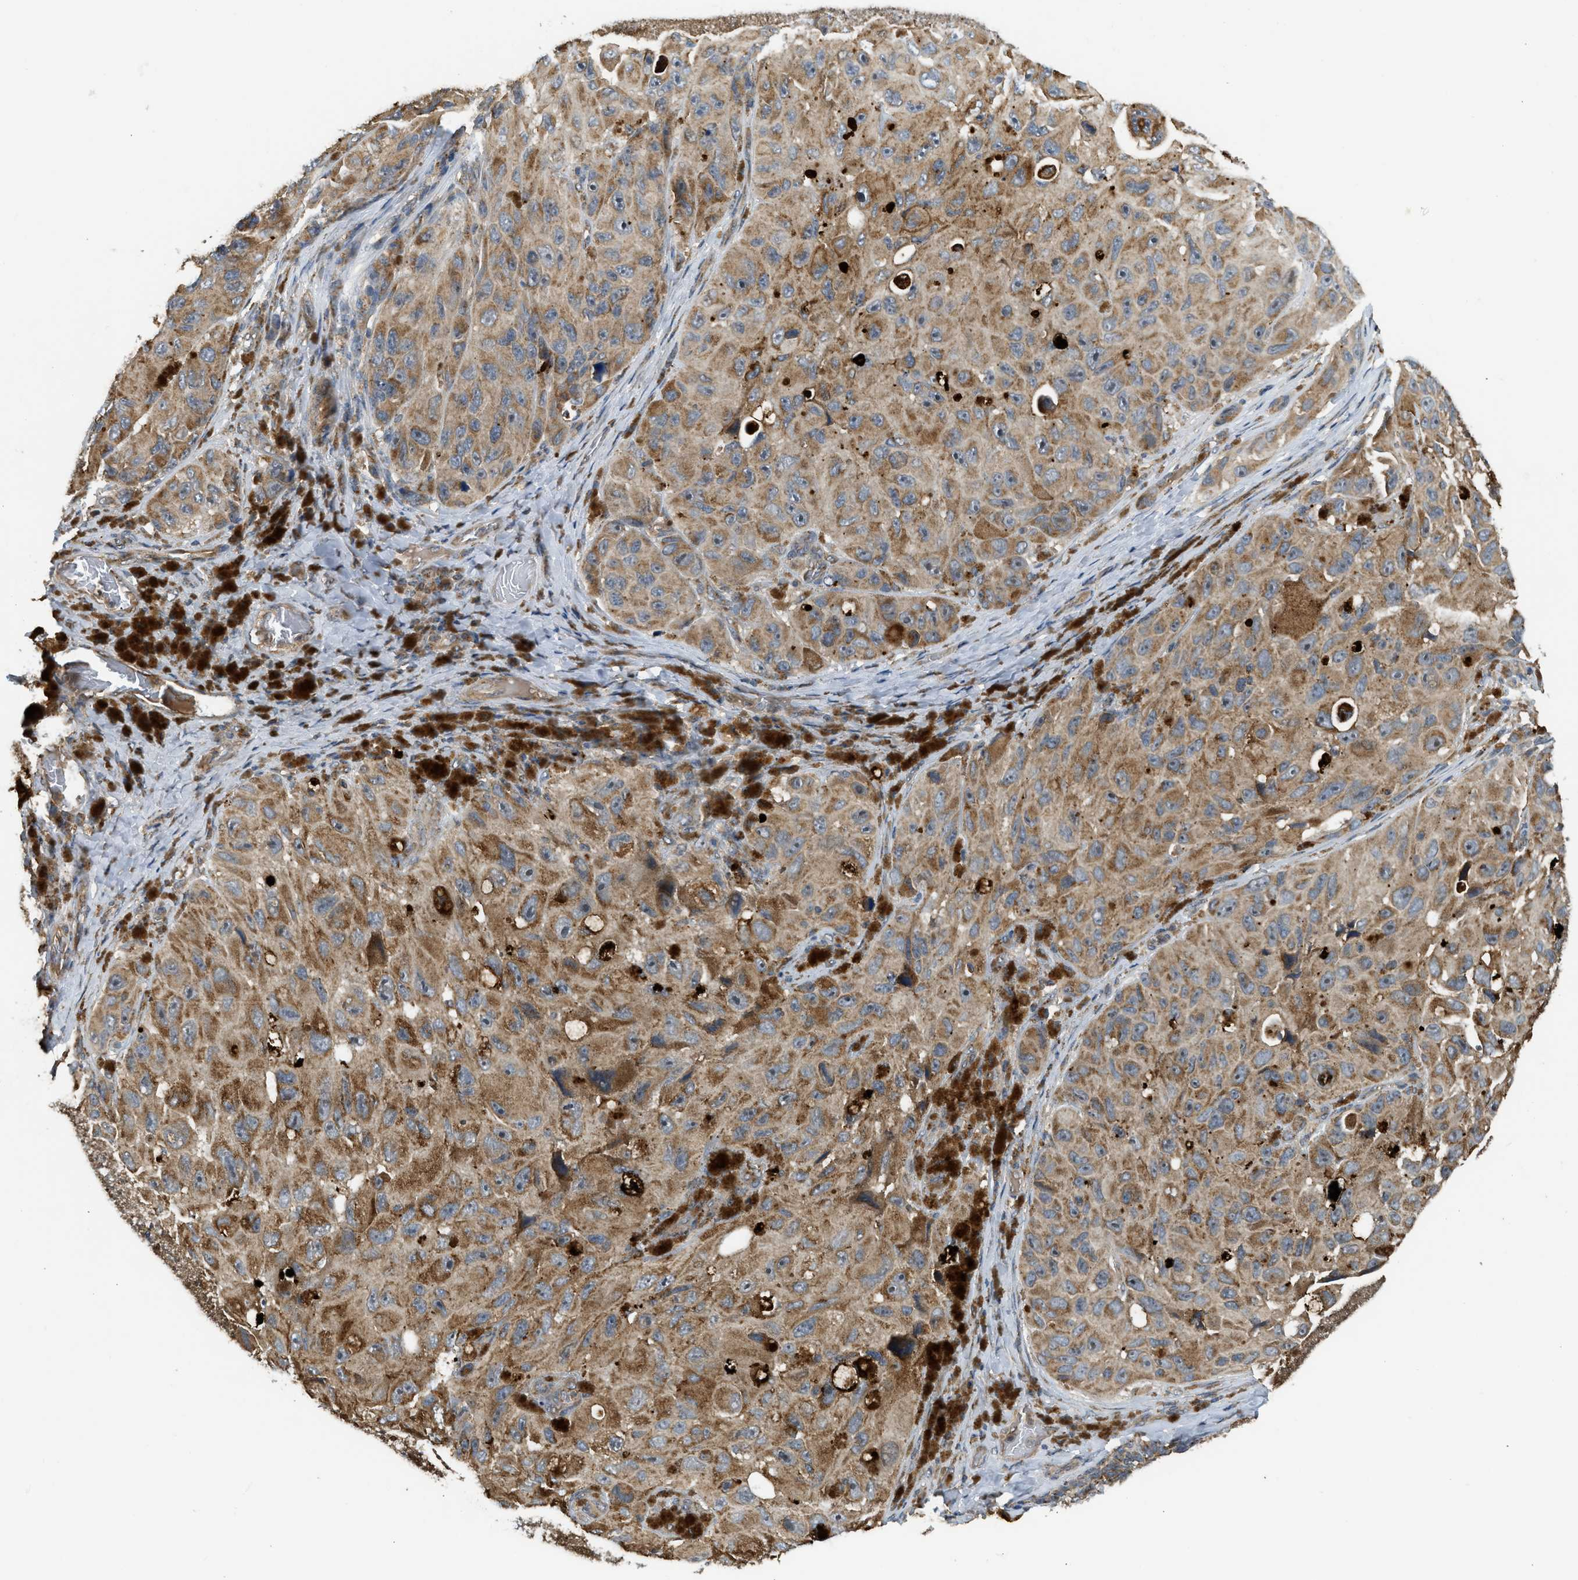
{"staining": {"intensity": "moderate", "quantity": ">75%", "location": "cytoplasmic/membranous"}, "tissue": "melanoma", "cell_type": "Tumor cells", "image_type": "cancer", "snomed": [{"axis": "morphology", "description": "Malignant melanoma, NOS"}, {"axis": "topography", "description": "Skin"}], "caption": "A high-resolution image shows immunohistochemistry (IHC) staining of malignant melanoma, which exhibits moderate cytoplasmic/membranous staining in about >75% of tumor cells.", "gene": "STARD3", "patient": {"sex": "female", "age": 73}}